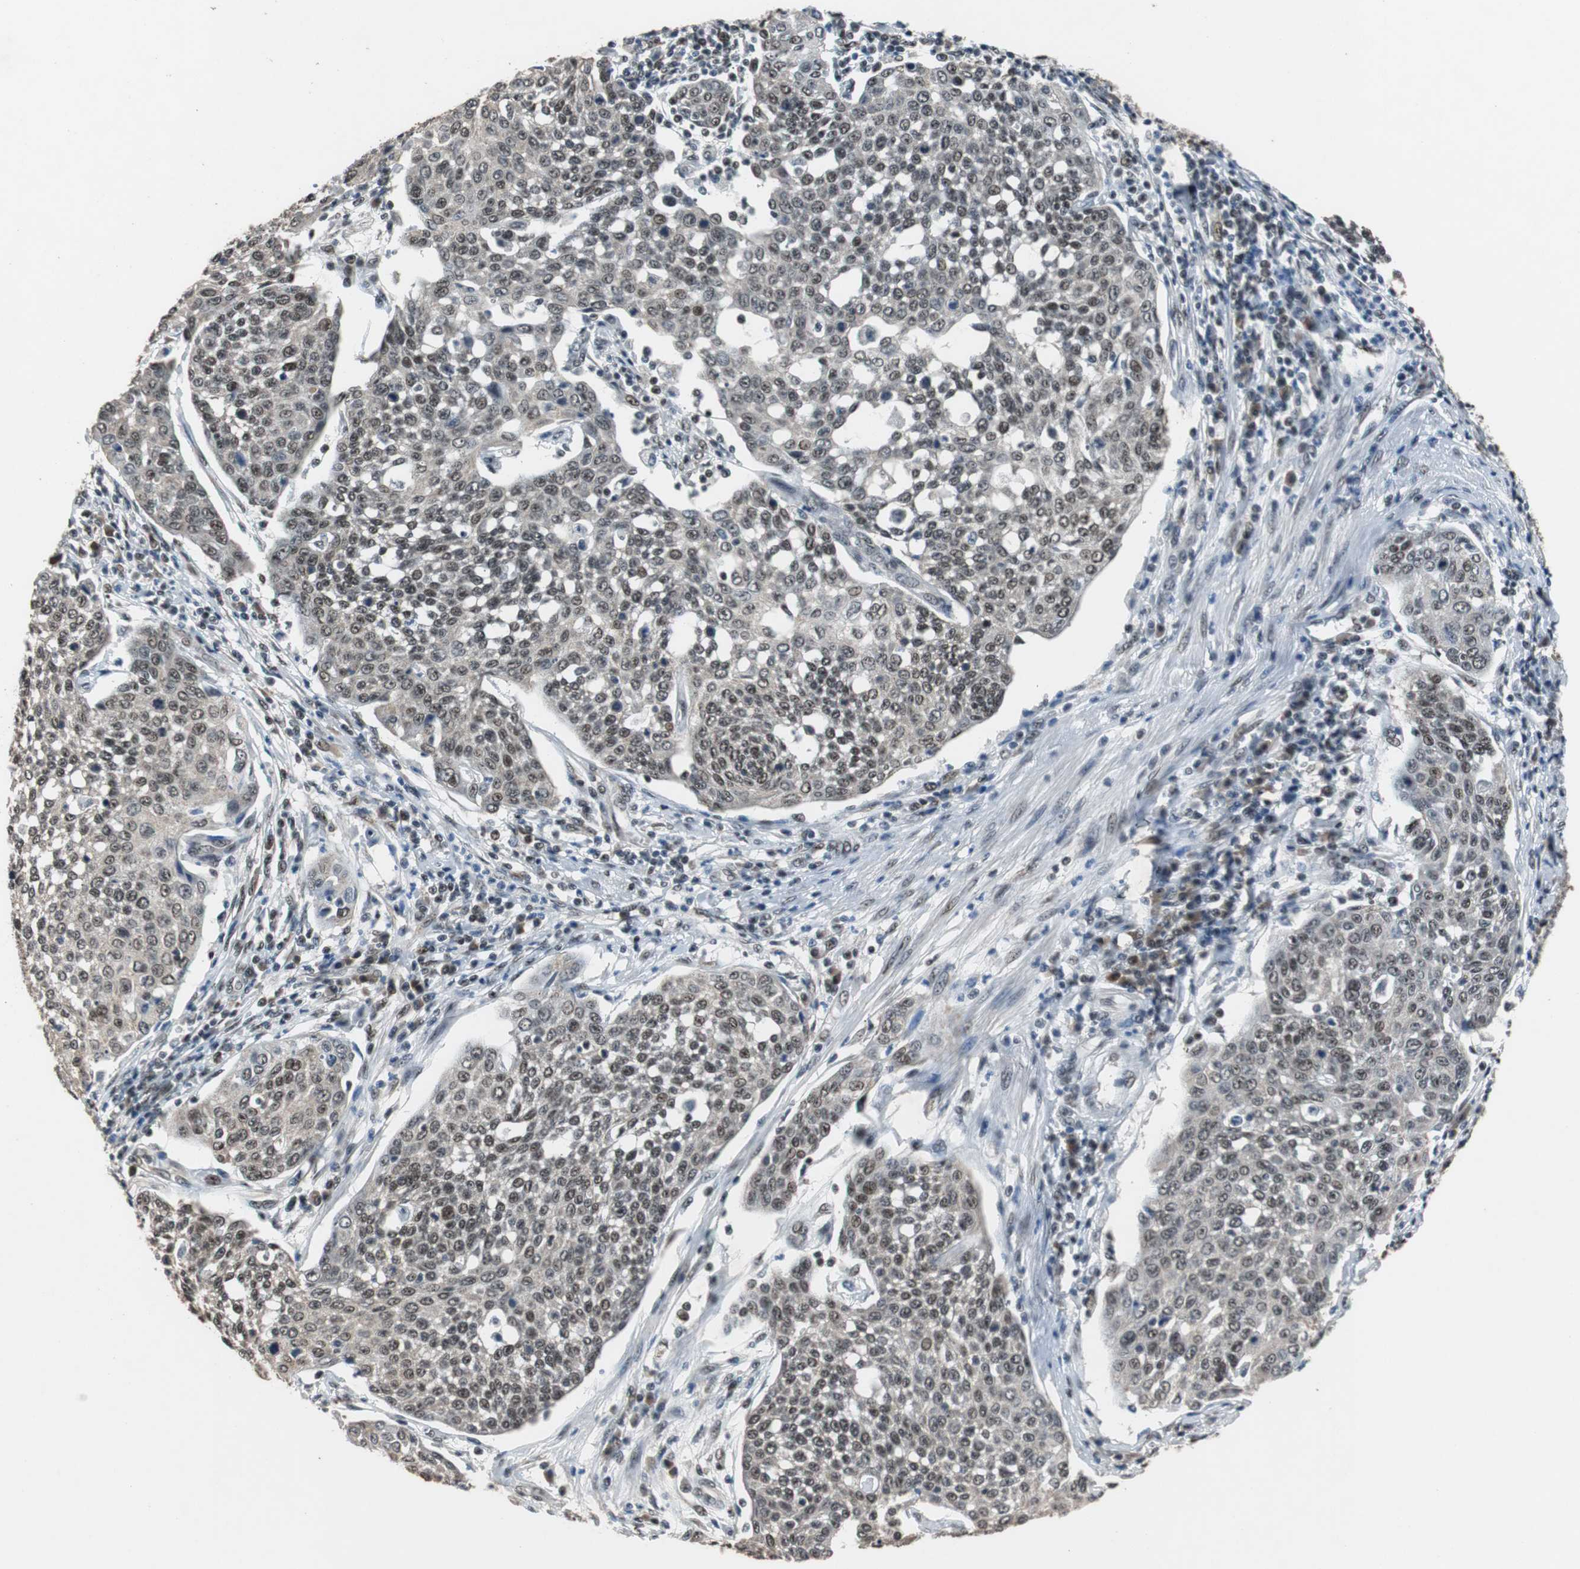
{"staining": {"intensity": "weak", "quantity": "25%-75%", "location": "nuclear"}, "tissue": "cervical cancer", "cell_type": "Tumor cells", "image_type": "cancer", "snomed": [{"axis": "morphology", "description": "Squamous cell carcinoma, NOS"}, {"axis": "topography", "description": "Cervix"}], "caption": "Brown immunohistochemical staining in cervical cancer exhibits weak nuclear positivity in about 25%-75% of tumor cells.", "gene": "USP28", "patient": {"sex": "female", "age": 34}}